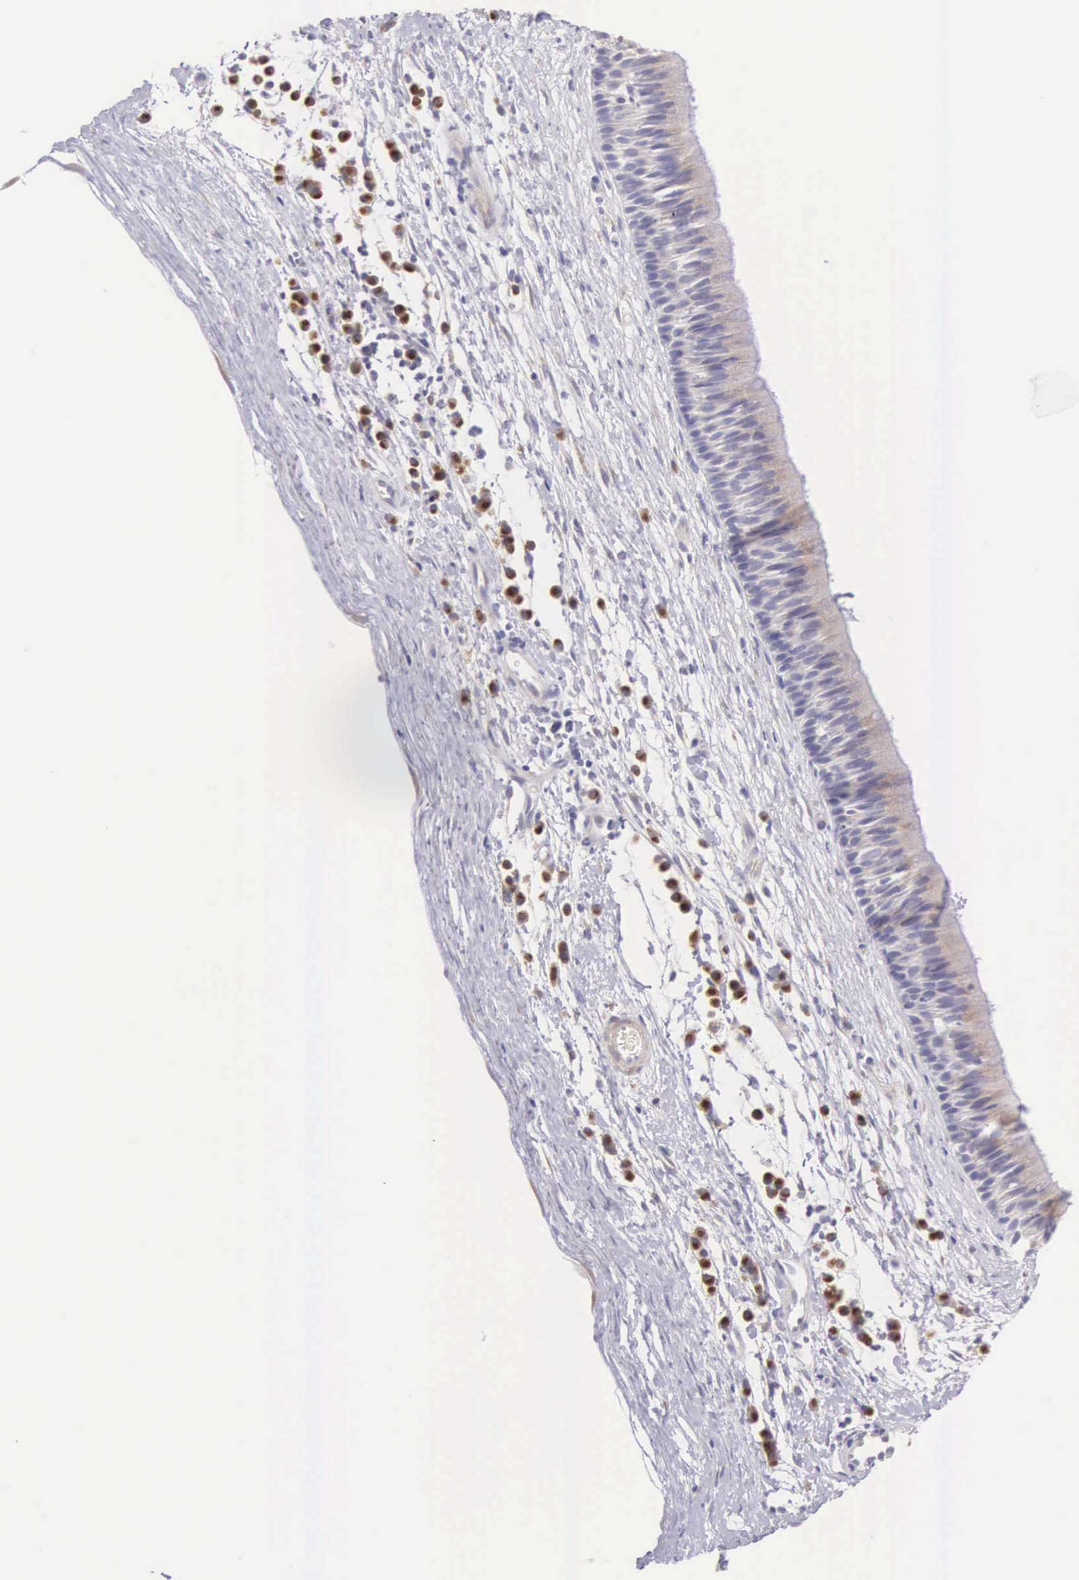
{"staining": {"intensity": "weak", "quantity": ">75%", "location": "cytoplasmic/membranous"}, "tissue": "nasopharynx", "cell_type": "Respiratory epithelial cells", "image_type": "normal", "snomed": [{"axis": "morphology", "description": "Normal tissue, NOS"}, {"axis": "topography", "description": "Nasopharynx"}], "caption": "Immunohistochemistry staining of benign nasopharynx, which reveals low levels of weak cytoplasmic/membranous staining in about >75% of respiratory epithelial cells indicating weak cytoplasmic/membranous protein positivity. The staining was performed using DAB (brown) for protein detection and nuclei were counterstained in hematoxylin (blue).", "gene": "ARFGAP3", "patient": {"sex": "male", "age": 13}}